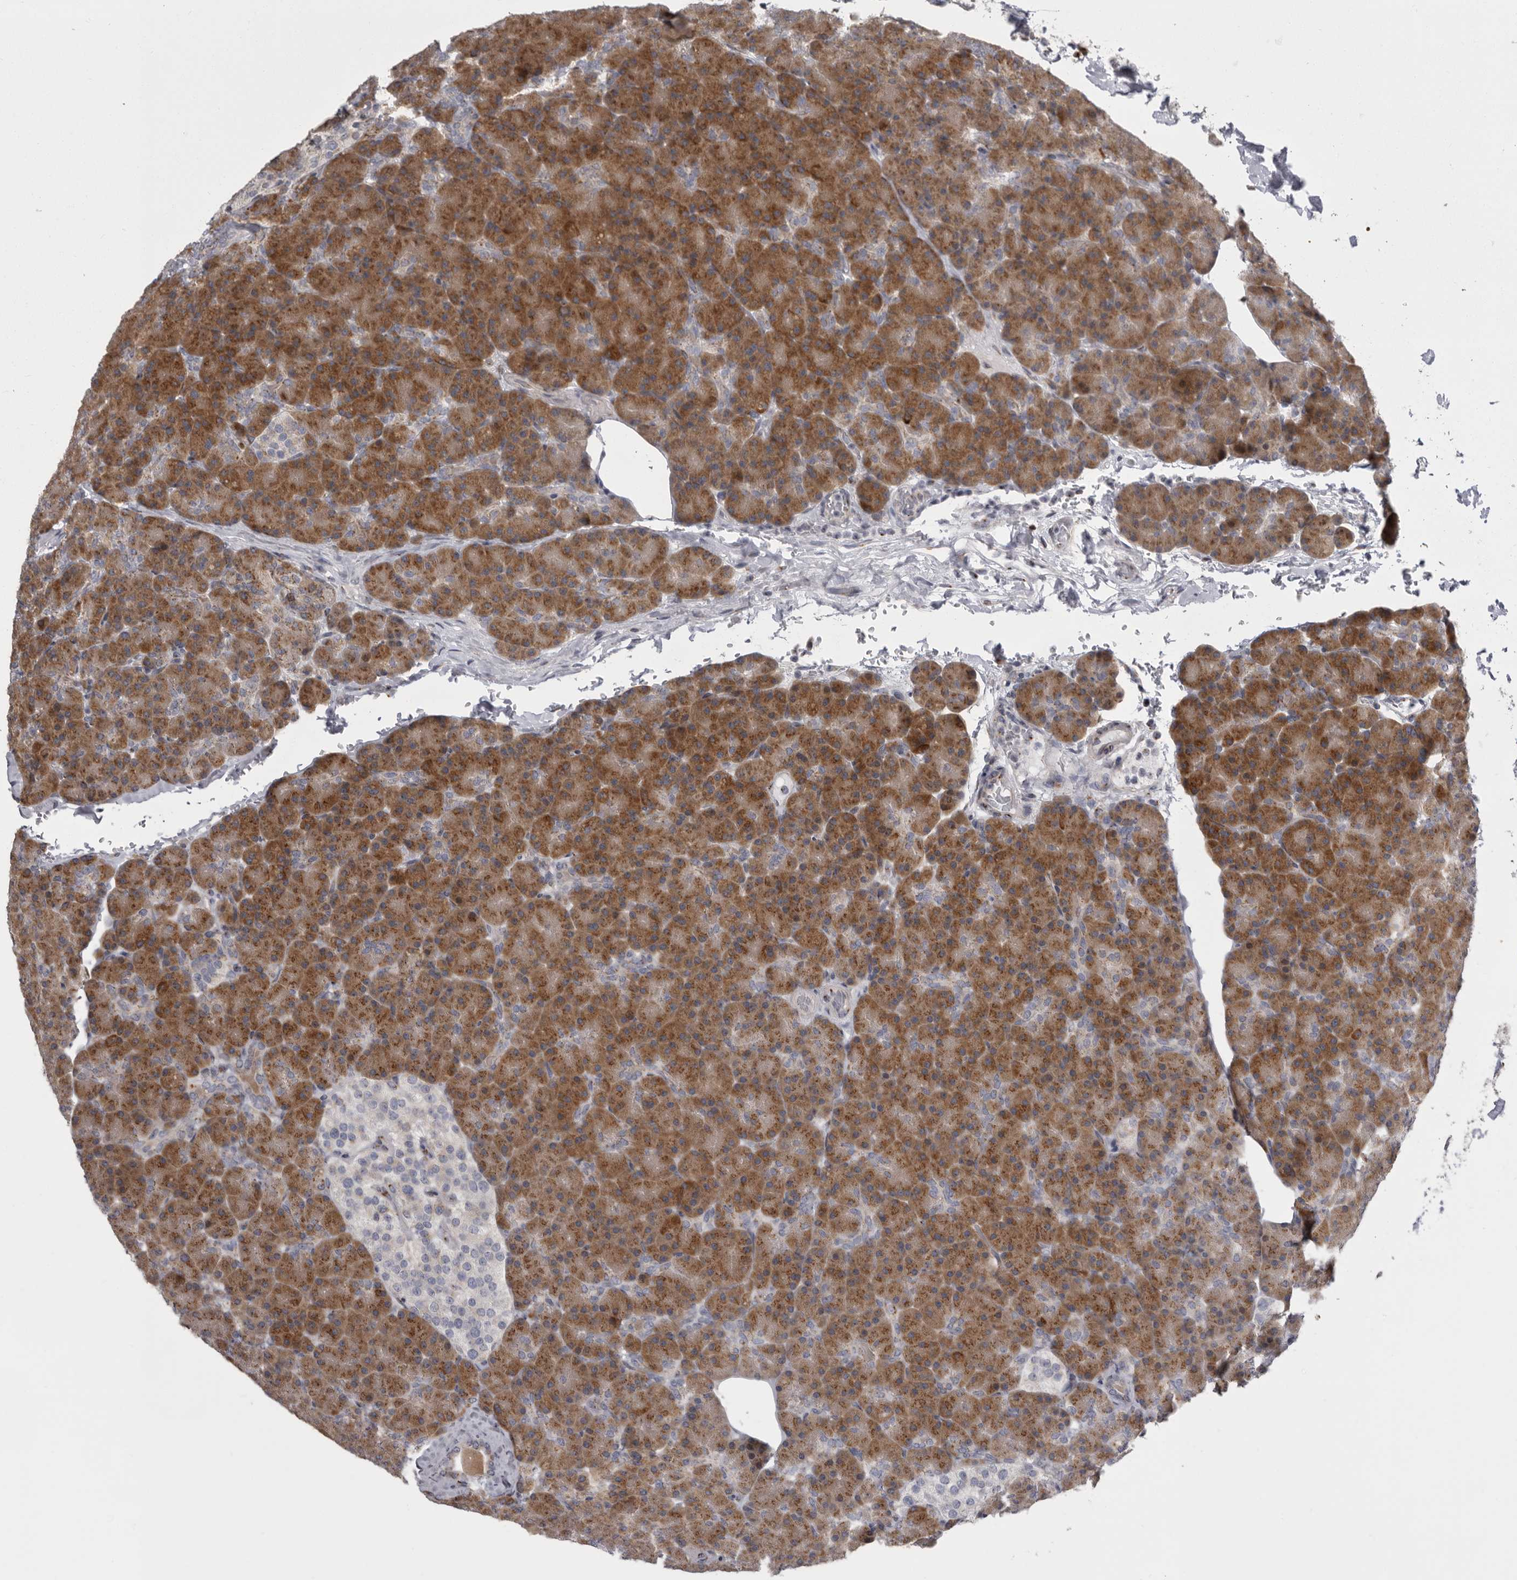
{"staining": {"intensity": "strong", "quantity": ">75%", "location": "cytoplasmic/membranous"}, "tissue": "pancreas", "cell_type": "Exocrine glandular cells", "image_type": "normal", "snomed": [{"axis": "morphology", "description": "Normal tissue, NOS"}, {"axis": "topography", "description": "Pancreas"}], "caption": "IHC image of normal pancreas: pancreas stained using immunohistochemistry exhibits high levels of strong protein expression localized specifically in the cytoplasmic/membranous of exocrine glandular cells, appearing as a cytoplasmic/membranous brown color.", "gene": "WDR47", "patient": {"sex": "female", "age": 43}}